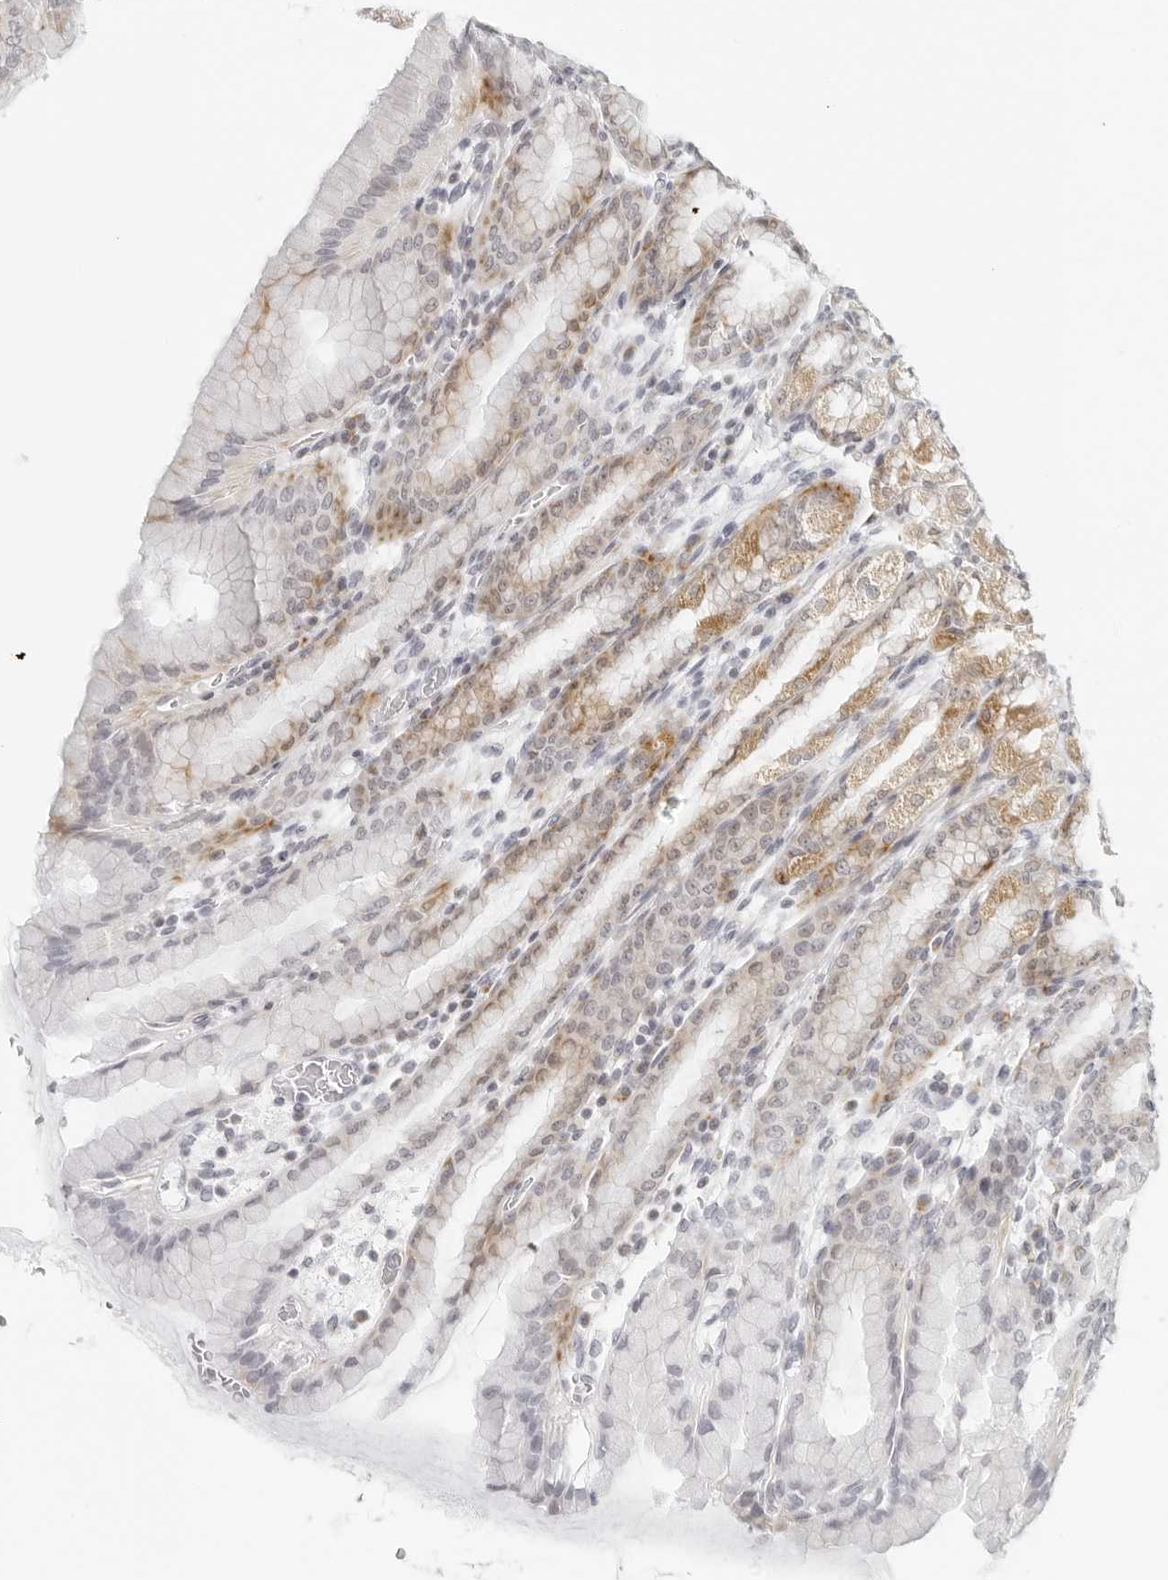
{"staining": {"intensity": "moderate", "quantity": "<25%", "location": "cytoplasmic/membranous"}, "tissue": "stomach", "cell_type": "Glandular cells", "image_type": "normal", "snomed": [{"axis": "morphology", "description": "Normal tissue, NOS"}, {"axis": "topography", "description": "Stomach, upper"}], "caption": "Protein staining displays moderate cytoplasmic/membranous positivity in about <25% of glandular cells in benign stomach. (brown staining indicates protein expression, while blue staining denotes nuclei).", "gene": "RPS6KC1", "patient": {"sex": "male", "age": 68}}